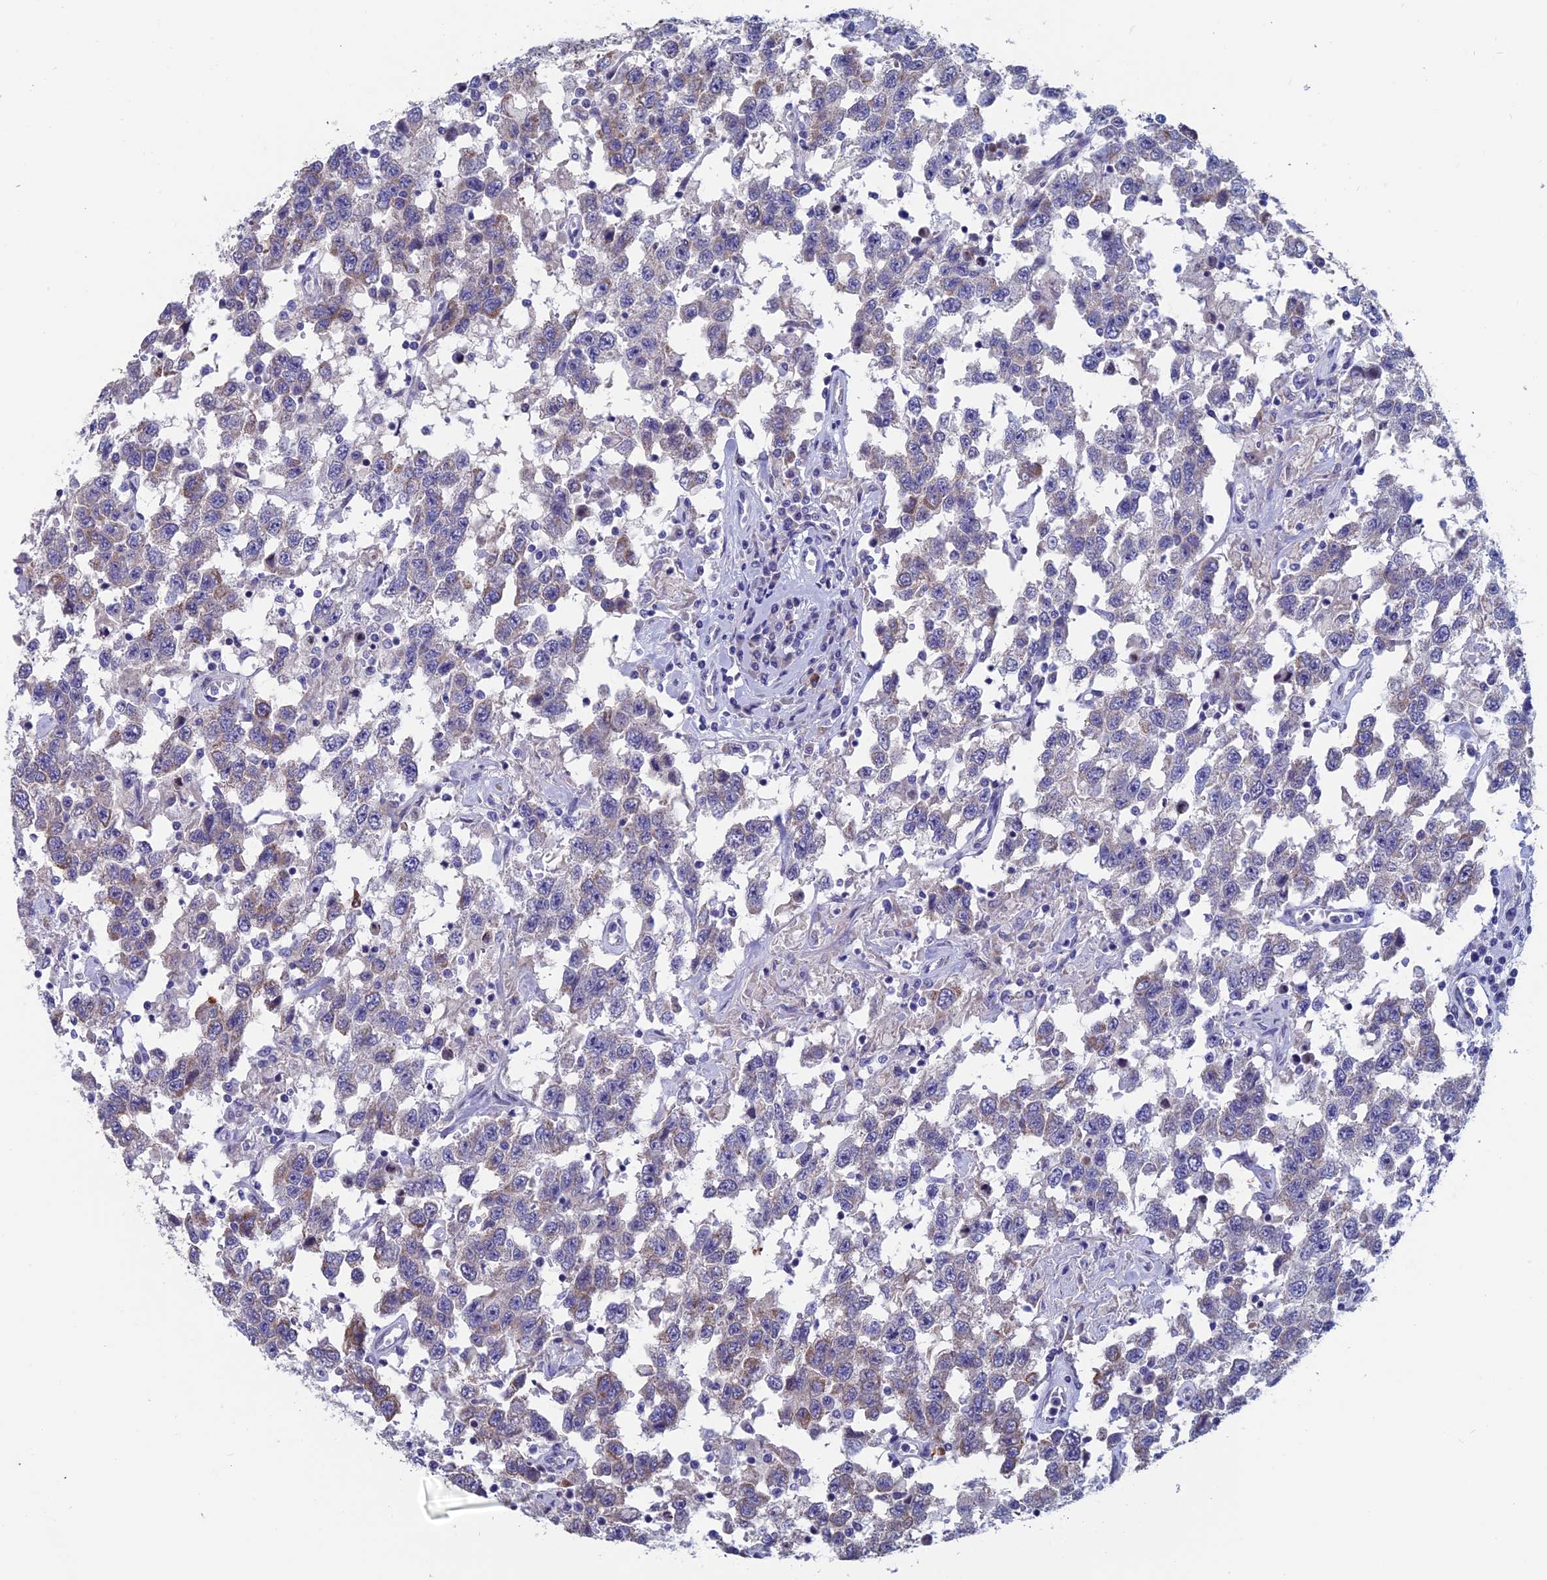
{"staining": {"intensity": "weak", "quantity": "<25%", "location": "cytoplasmic/membranous"}, "tissue": "testis cancer", "cell_type": "Tumor cells", "image_type": "cancer", "snomed": [{"axis": "morphology", "description": "Seminoma, NOS"}, {"axis": "topography", "description": "Testis"}], "caption": "Immunohistochemistry (IHC) of seminoma (testis) displays no positivity in tumor cells.", "gene": "NIBAN3", "patient": {"sex": "male", "age": 41}}